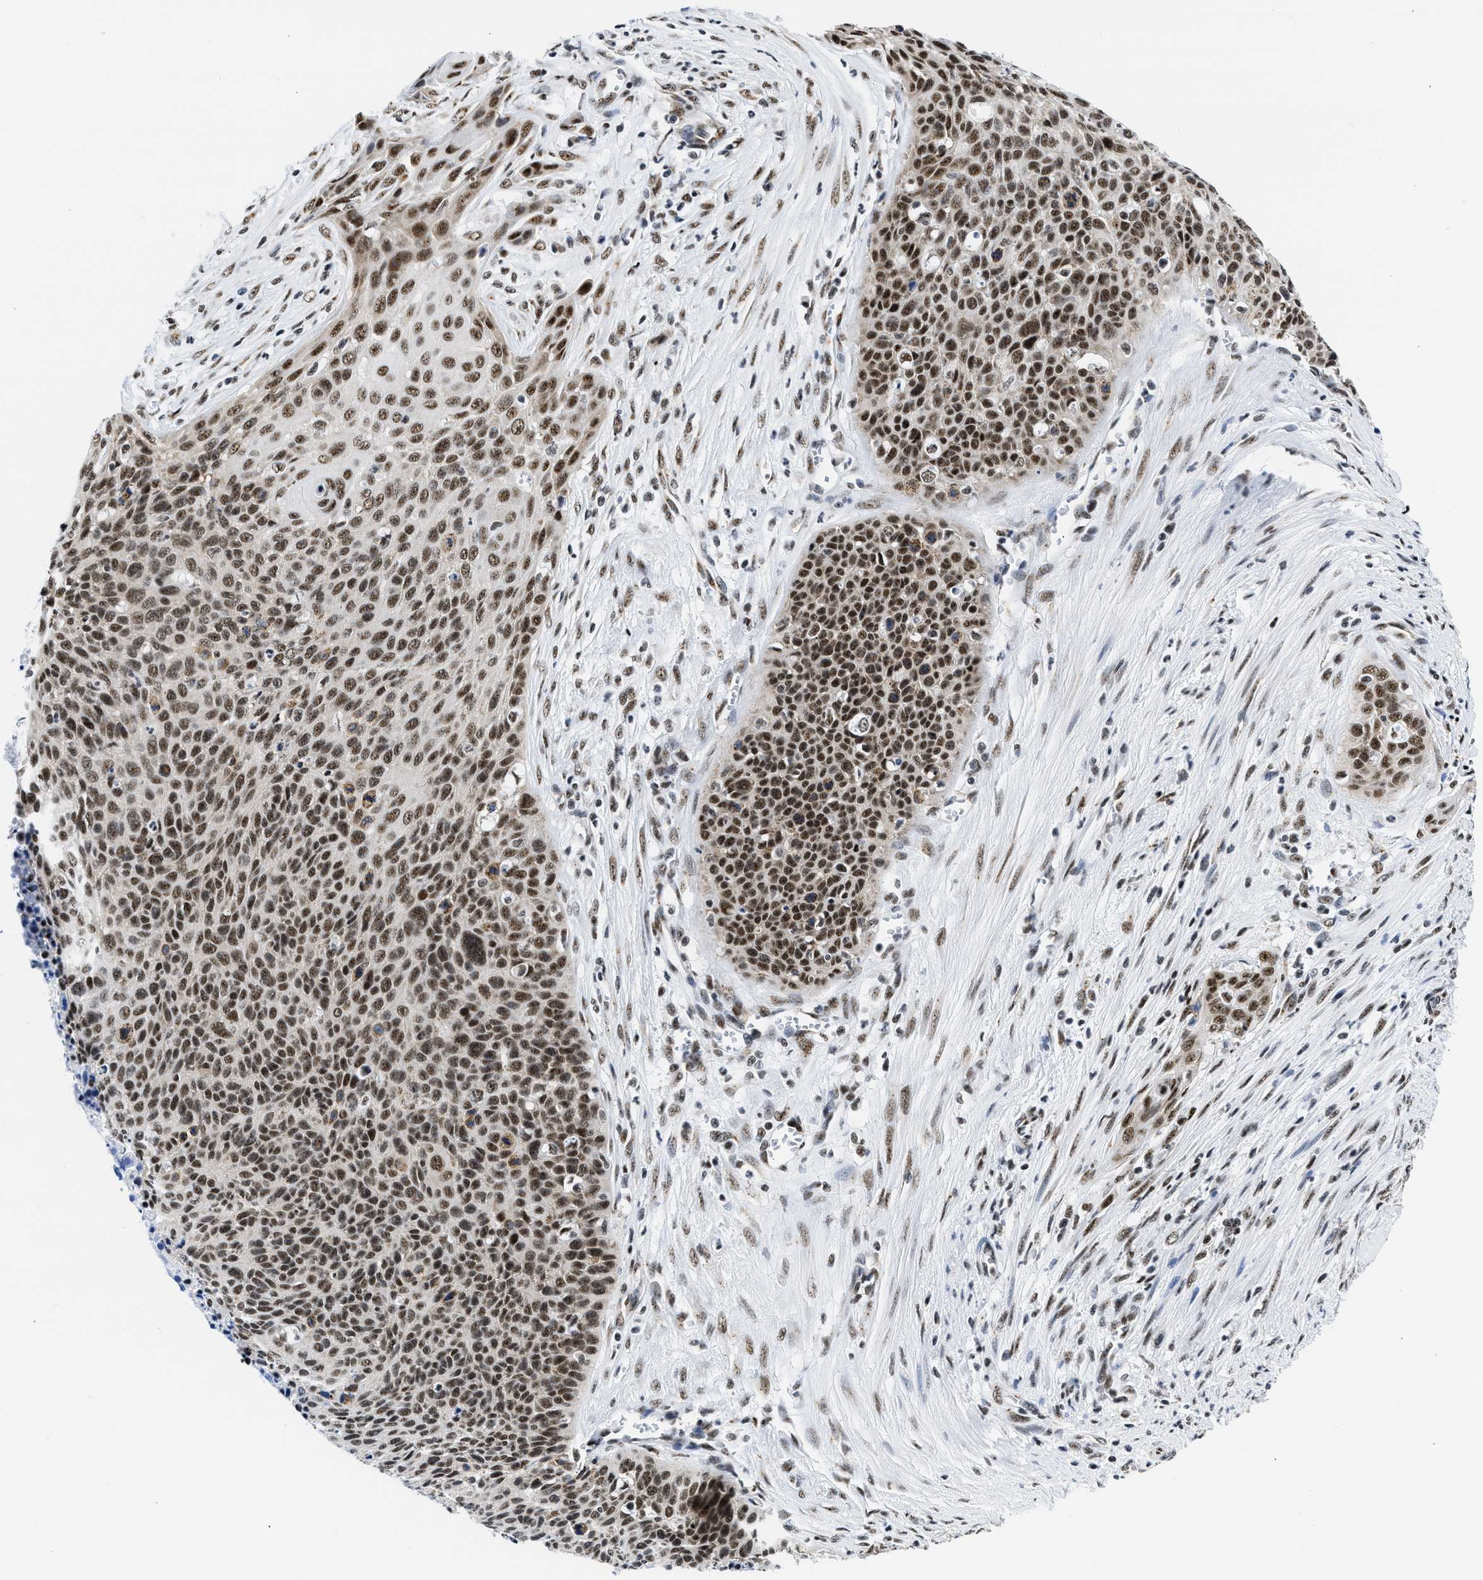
{"staining": {"intensity": "moderate", "quantity": ">75%", "location": "nuclear"}, "tissue": "cervical cancer", "cell_type": "Tumor cells", "image_type": "cancer", "snomed": [{"axis": "morphology", "description": "Squamous cell carcinoma, NOS"}, {"axis": "topography", "description": "Cervix"}], "caption": "Brown immunohistochemical staining in cervical cancer displays moderate nuclear expression in approximately >75% of tumor cells.", "gene": "RBM8A", "patient": {"sex": "female", "age": 55}}